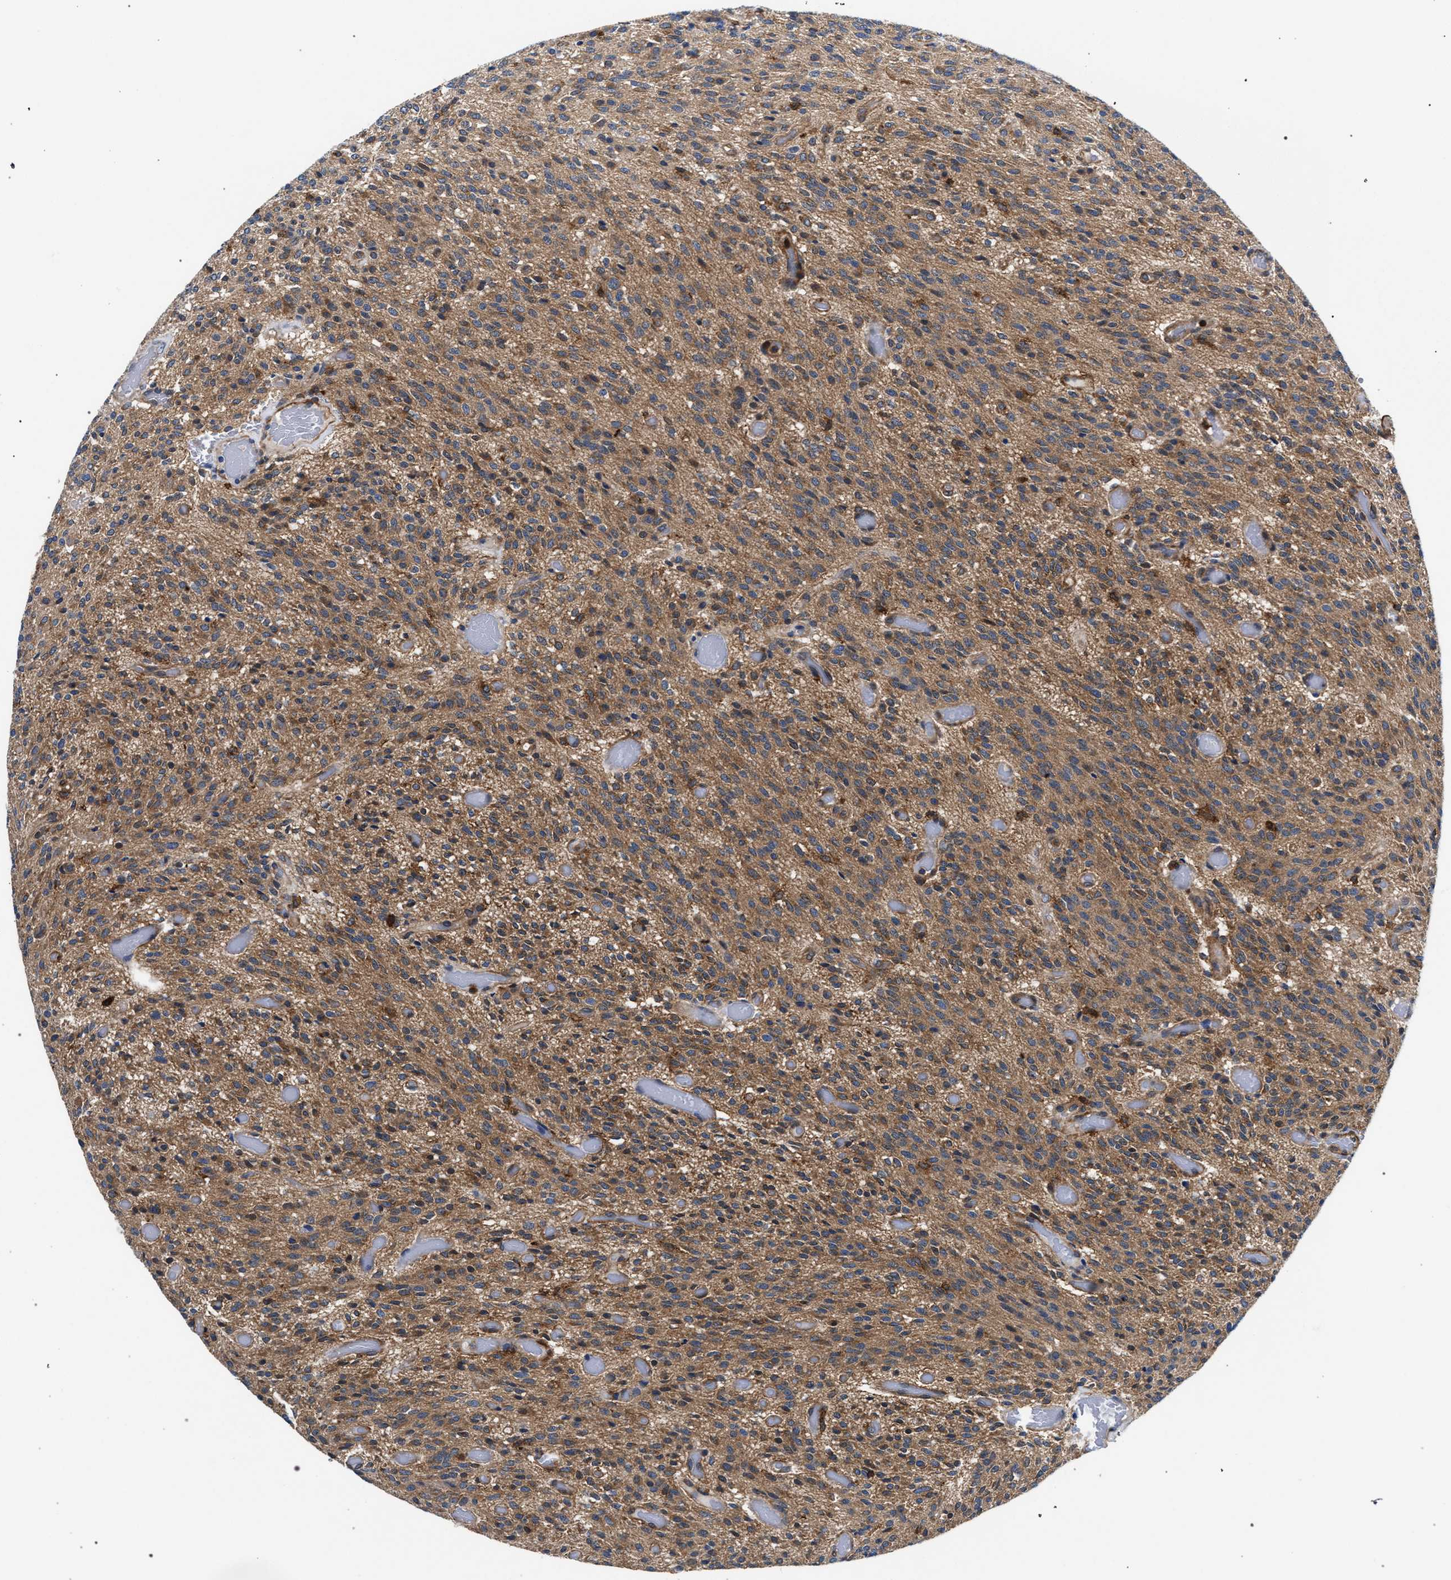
{"staining": {"intensity": "moderate", "quantity": "25%-75%", "location": "cytoplasmic/membranous"}, "tissue": "glioma", "cell_type": "Tumor cells", "image_type": "cancer", "snomed": [{"axis": "morphology", "description": "Glioma, malignant, High grade"}, {"axis": "topography", "description": "Brain"}], "caption": "Immunohistochemistry staining of high-grade glioma (malignant), which shows medium levels of moderate cytoplasmic/membranous expression in approximately 25%-75% of tumor cells indicating moderate cytoplasmic/membranous protein expression. The staining was performed using DAB (brown) for protein detection and nuclei were counterstained in hematoxylin (blue).", "gene": "LASP1", "patient": {"sex": "male", "age": 34}}